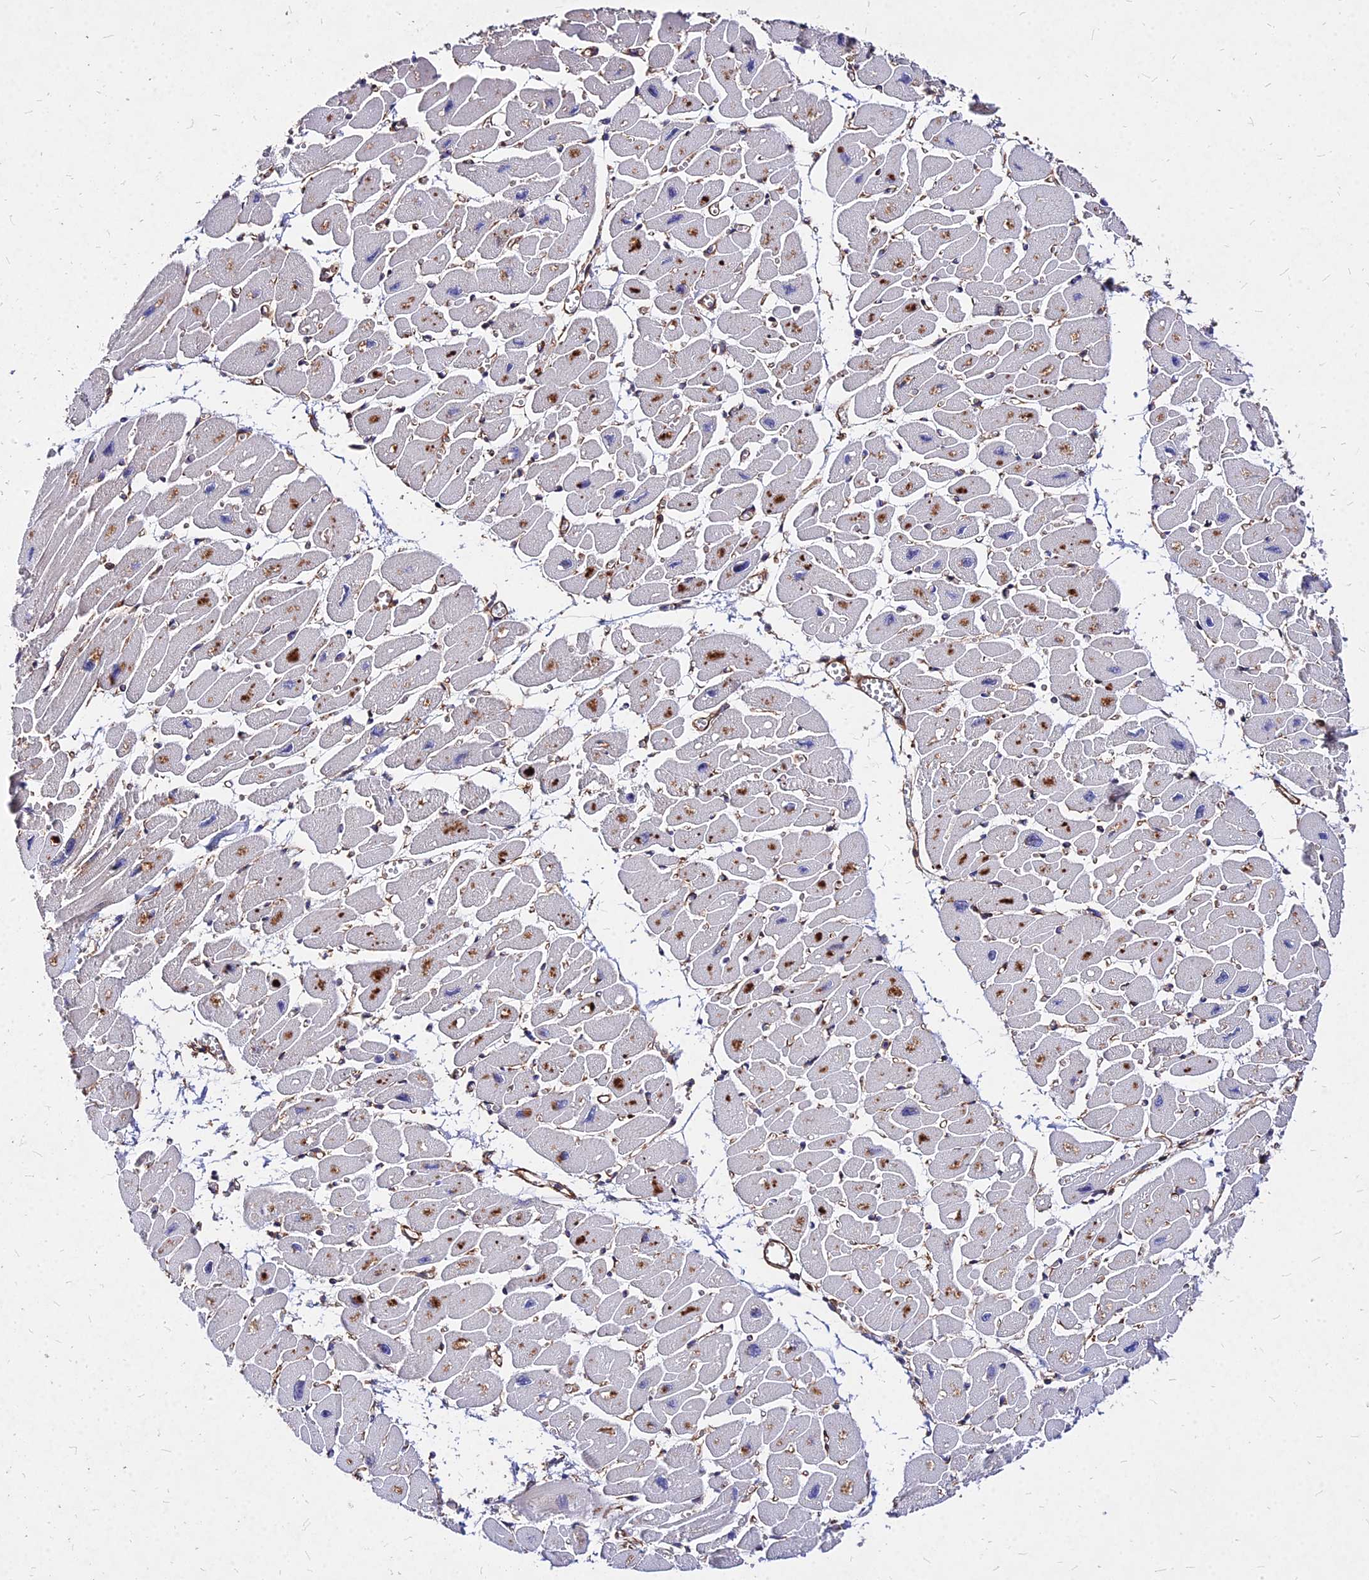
{"staining": {"intensity": "moderate", "quantity": "<25%", "location": "nuclear"}, "tissue": "heart muscle", "cell_type": "Cardiomyocytes", "image_type": "normal", "snomed": [{"axis": "morphology", "description": "Normal tissue, NOS"}, {"axis": "topography", "description": "Heart"}], "caption": "Protein staining of normal heart muscle reveals moderate nuclear expression in about <25% of cardiomyocytes.", "gene": "EFCC1", "patient": {"sex": "female", "age": 54}}